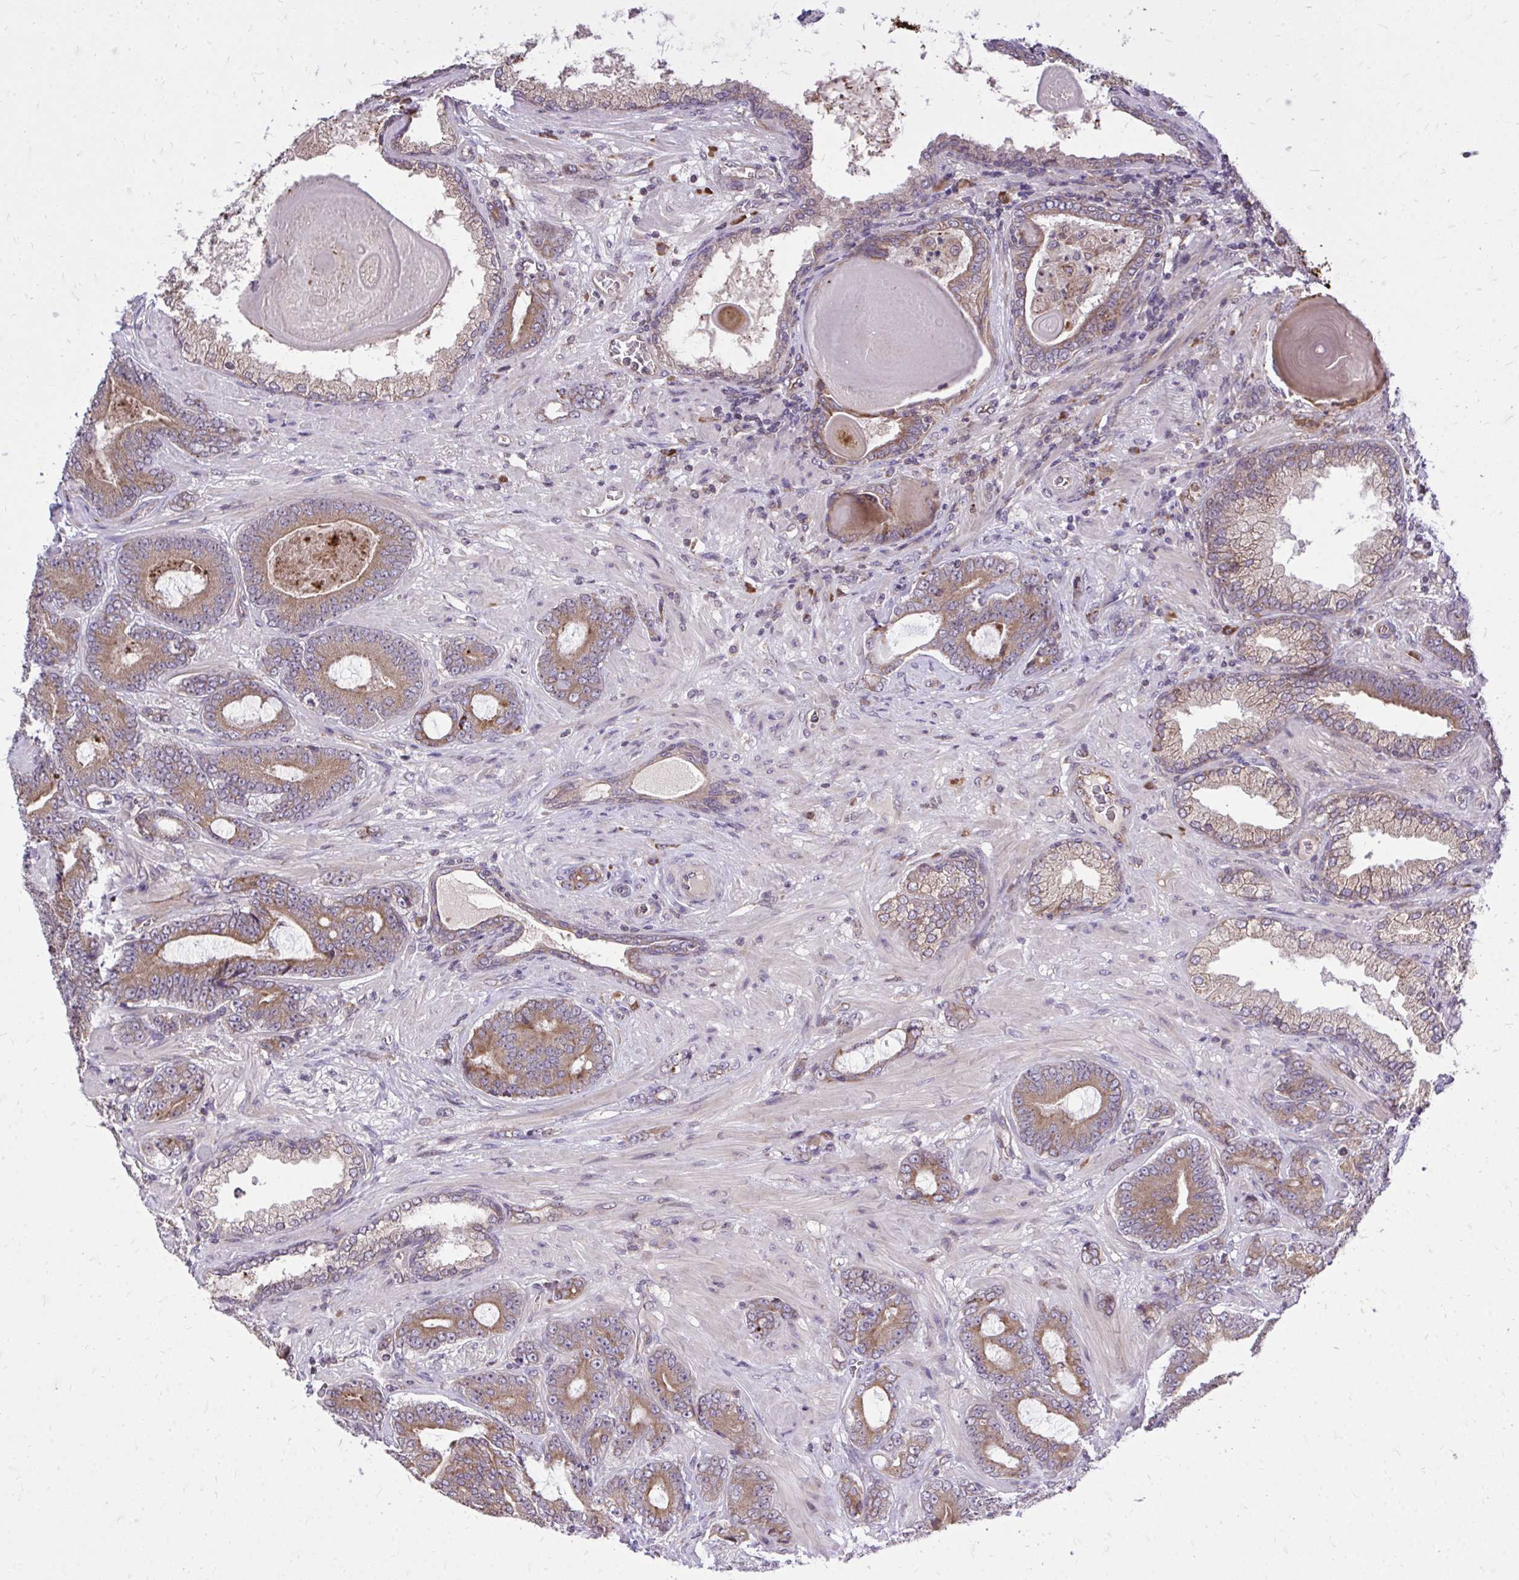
{"staining": {"intensity": "moderate", "quantity": ">75%", "location": "cytoplasmic/membranous"}, "tissue": "prostate cancer", "cell_type": "Tumor cells", "image_type": "cancer", "snomed": [{"axis": "morphology", "description": "Adenocarcinoma, High grade"}, {"axis": "topography", "description": "Prostate"}], "caption": "Immunohistochemistry (IHC) of prostate adenocarcinoma (high-grade) exhibits medium levels of moderate cytoplasmic/membranous positivity in about >75% of tumor cells. The protein is stained brown, and the nuclei are stained in blue (DAB (3,3'-diaminobenzidine) IHC with brightfield microscopy, high magnification).", "gene": "METTL9", "patient": {"sex": "male", "age": 62}}